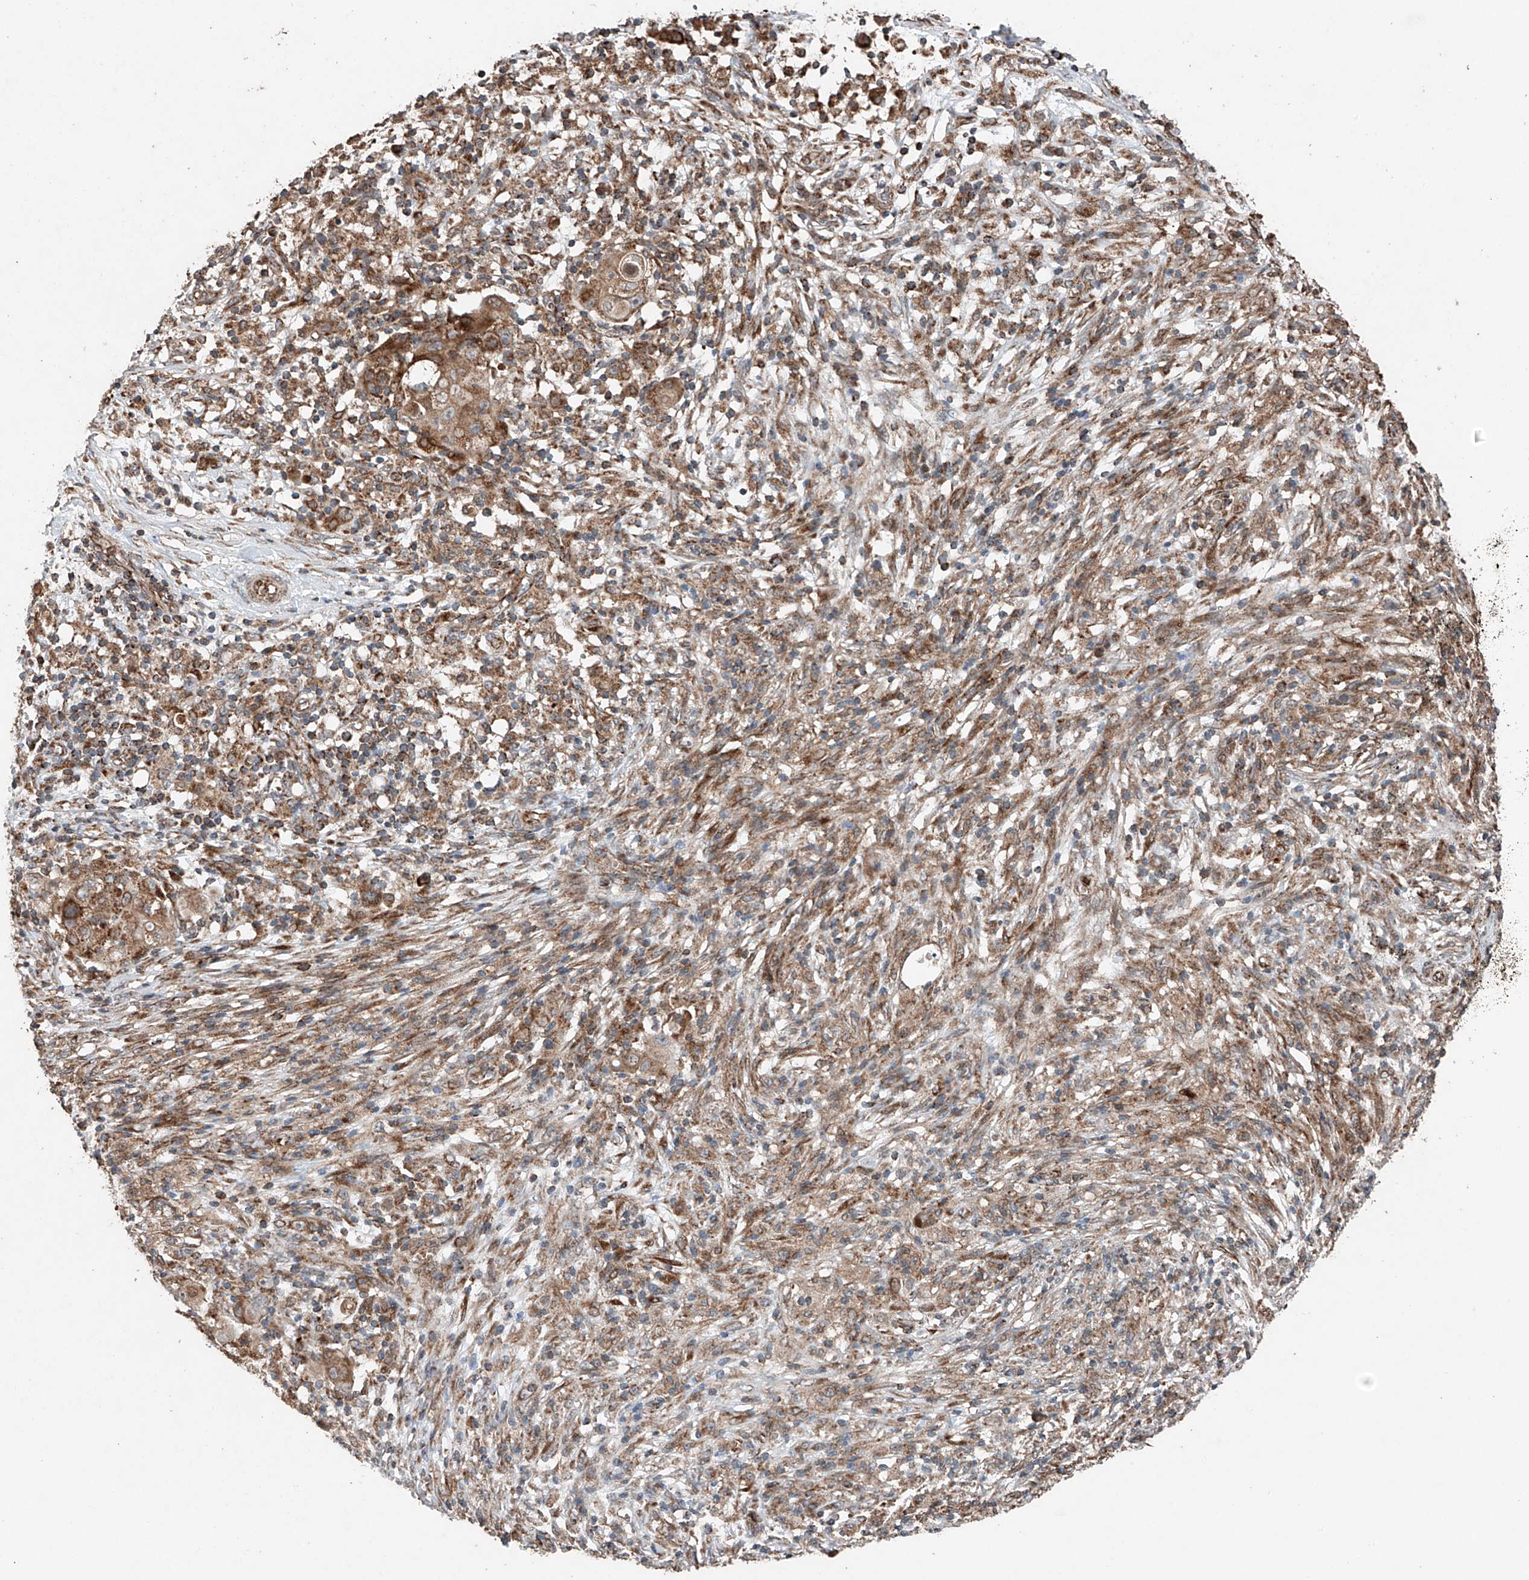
{"staining": {"intensity": "moderate", "quantity": ">75%", "location": "cytoplasmic/membranous"}, "tissue": "ovarian cancer", "cell_type": "Tumor cells", "image_type": "cancer", "snomed": [{"axis": "morphology", "description": "Carcinoma, endometroid"}, {"axis": "topography", "description": "Ovary"}], "caption": "Ovarian endometroid carcinoma stained with DAB (3,3'-diaminobenzidine) immunohistochemistry (IHC) demonstrates medium levels of moderate cytoplasmic/membranous expression in about >75% of tumor cells.", "gene": "AP4B1", "patient": {"sex": "female", "age": 42}}